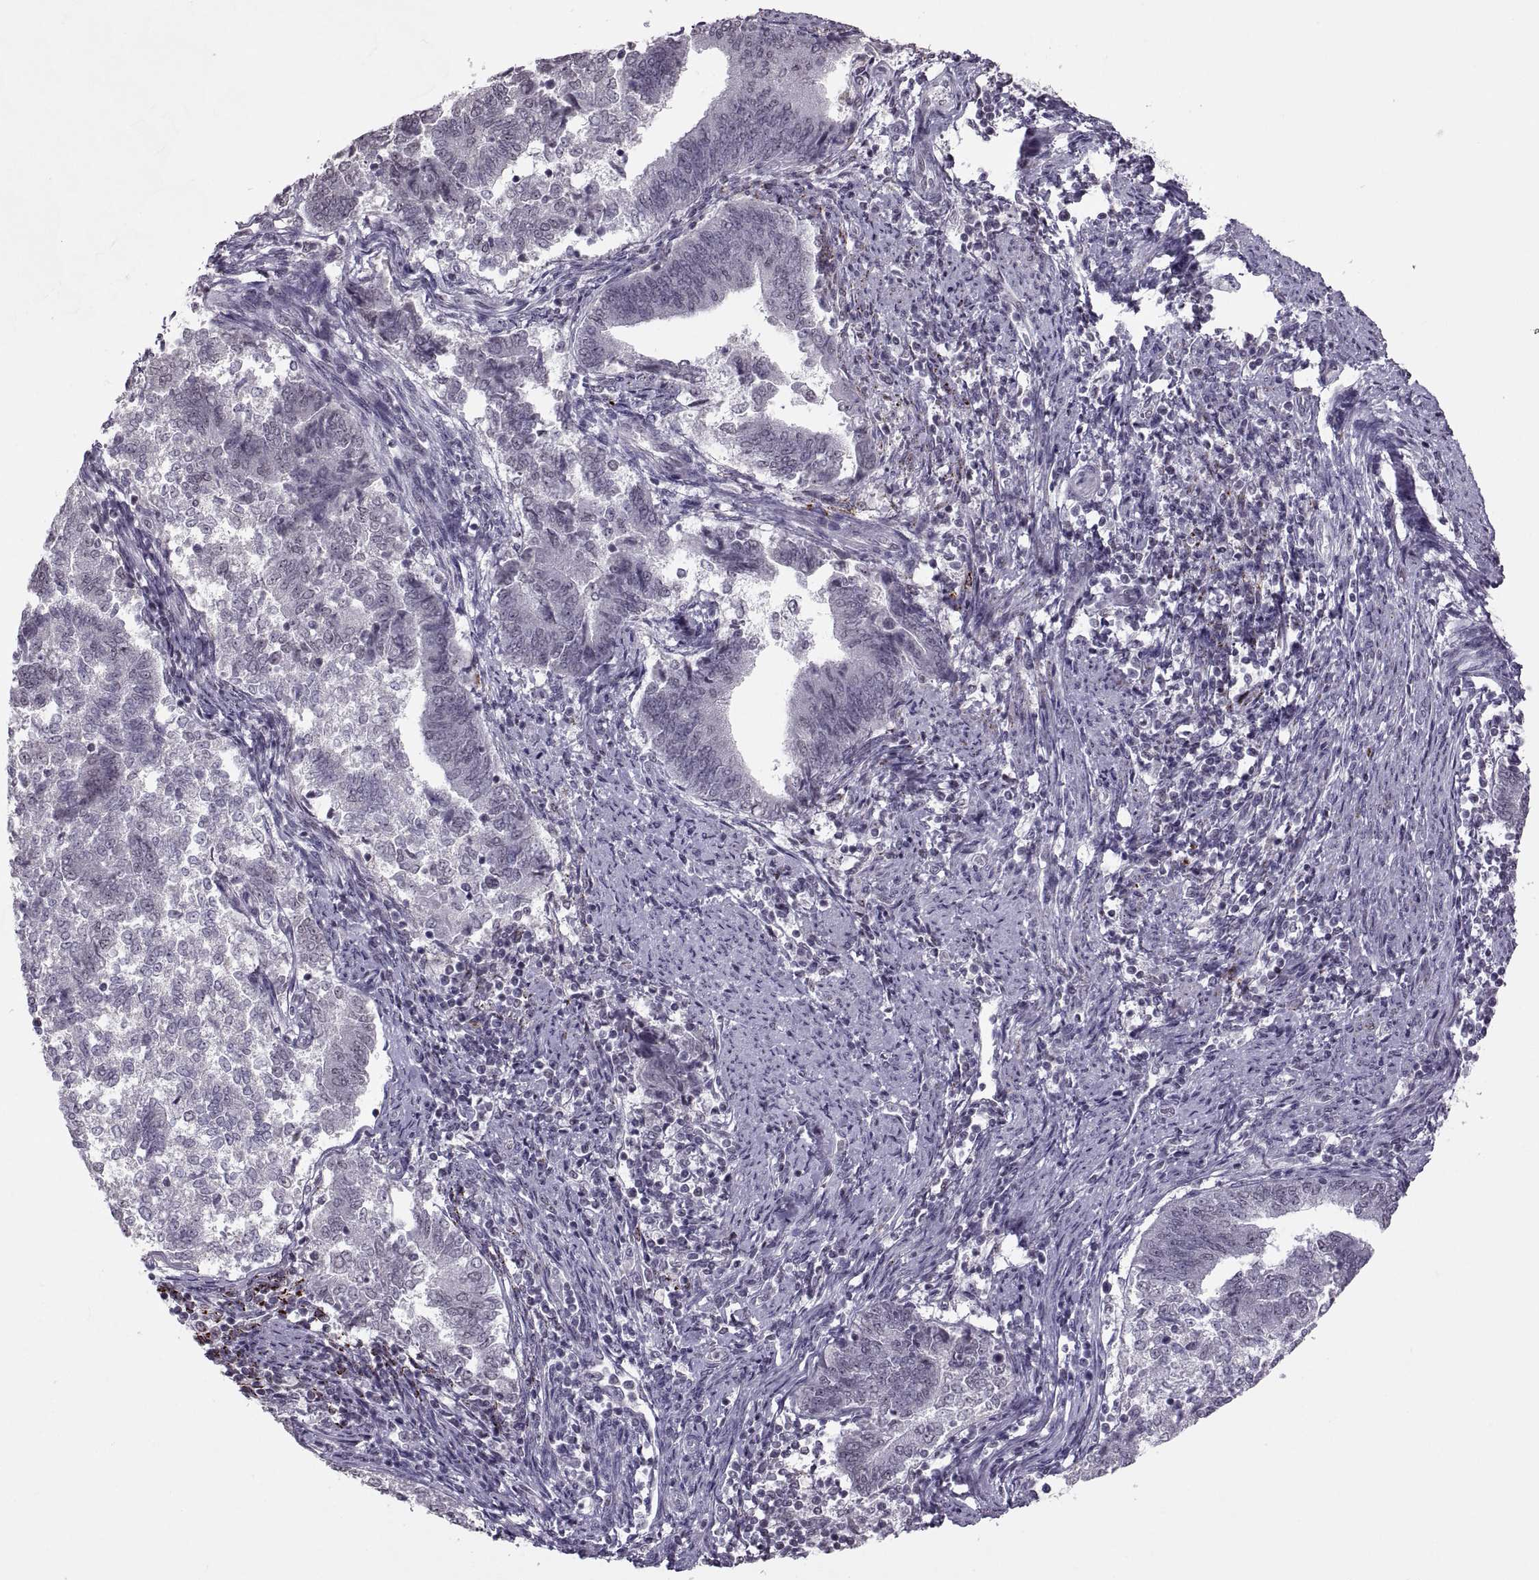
{"staining": {"intensity": "negative", "quantity": "none", "location": "none"}, "tissue": "endometrial cancer", "cell_type": "Tumor cells", "image_type": "cancer", "snomed": [{"axis": "morphology", "description": "Adenocarcinoma, NOS"}, {"axis": "topography", "description": "Endometrium"}], "caption": "Immunohistochemistry of human adenocarcinoma (endometrial) shows no expression in tumor cells.", "gene": "OTP", "patient": {"sex": "female", "age": 65}}